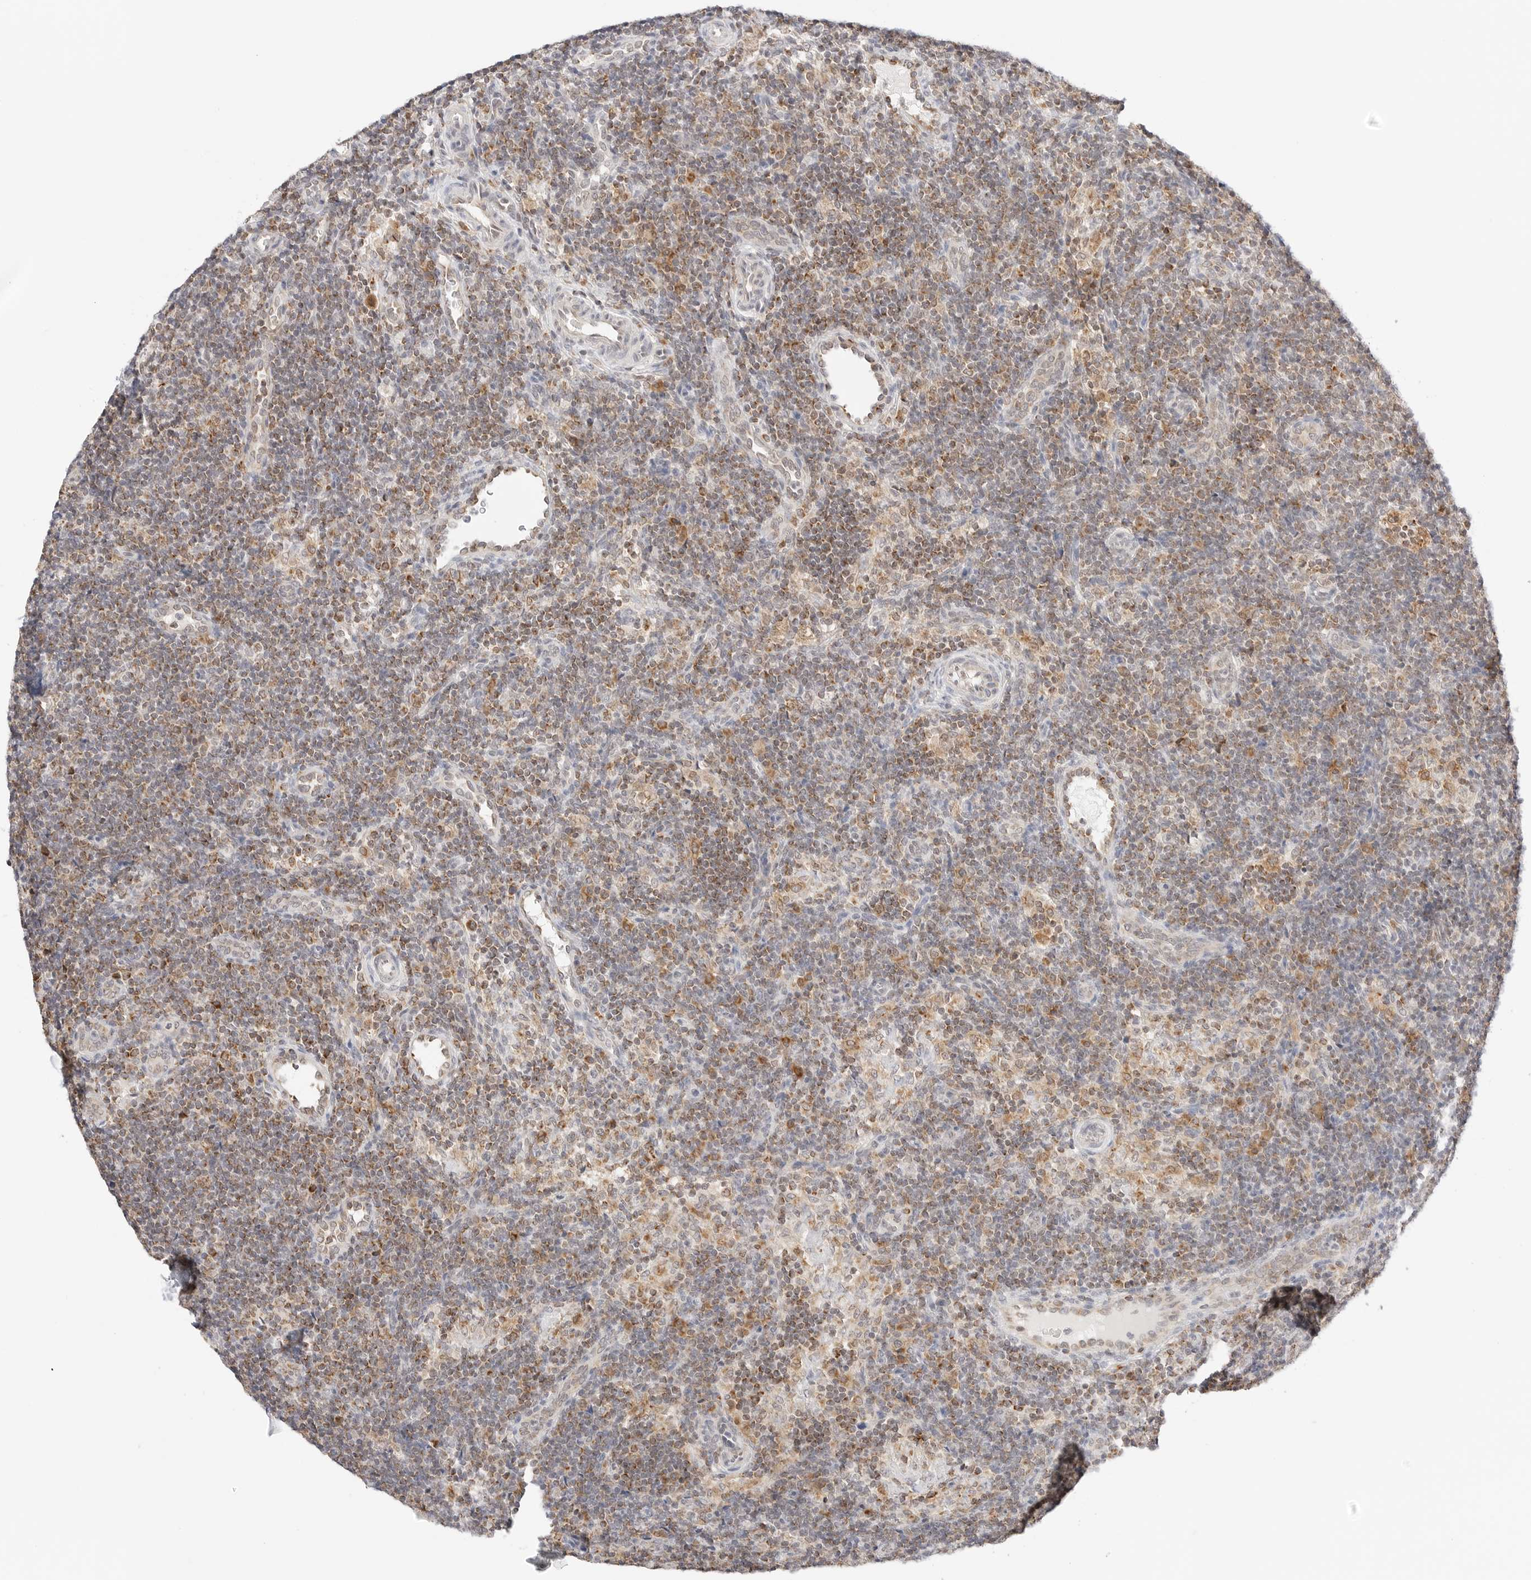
{"staining": {"intensity": "moderate", "quantity": "<25%", "location": "cytoplasmic/membranous"}, "tissue": "lymph node", "cell_type": "Germinal center cells", "image_type": "normal", "snomed": [{"axis": "morphology", "description": "Normal tissue, NOS"}, {"axis": "topography", "description": "Lymph node"}], "caption": "Protein analysis of benign lymph node shows moderate cytoplasmic/membranous staining in approximately <25% of germinal center cells. The staining was performed using DAB (3,3'-diaminobenzidine) to visualize the protein expression in brown, while the nuclei were stained in blue with hematoxylin (Magnification: 20x).", "gene": "ERO1B", "patient": {"sex": "female", "age": 22}}